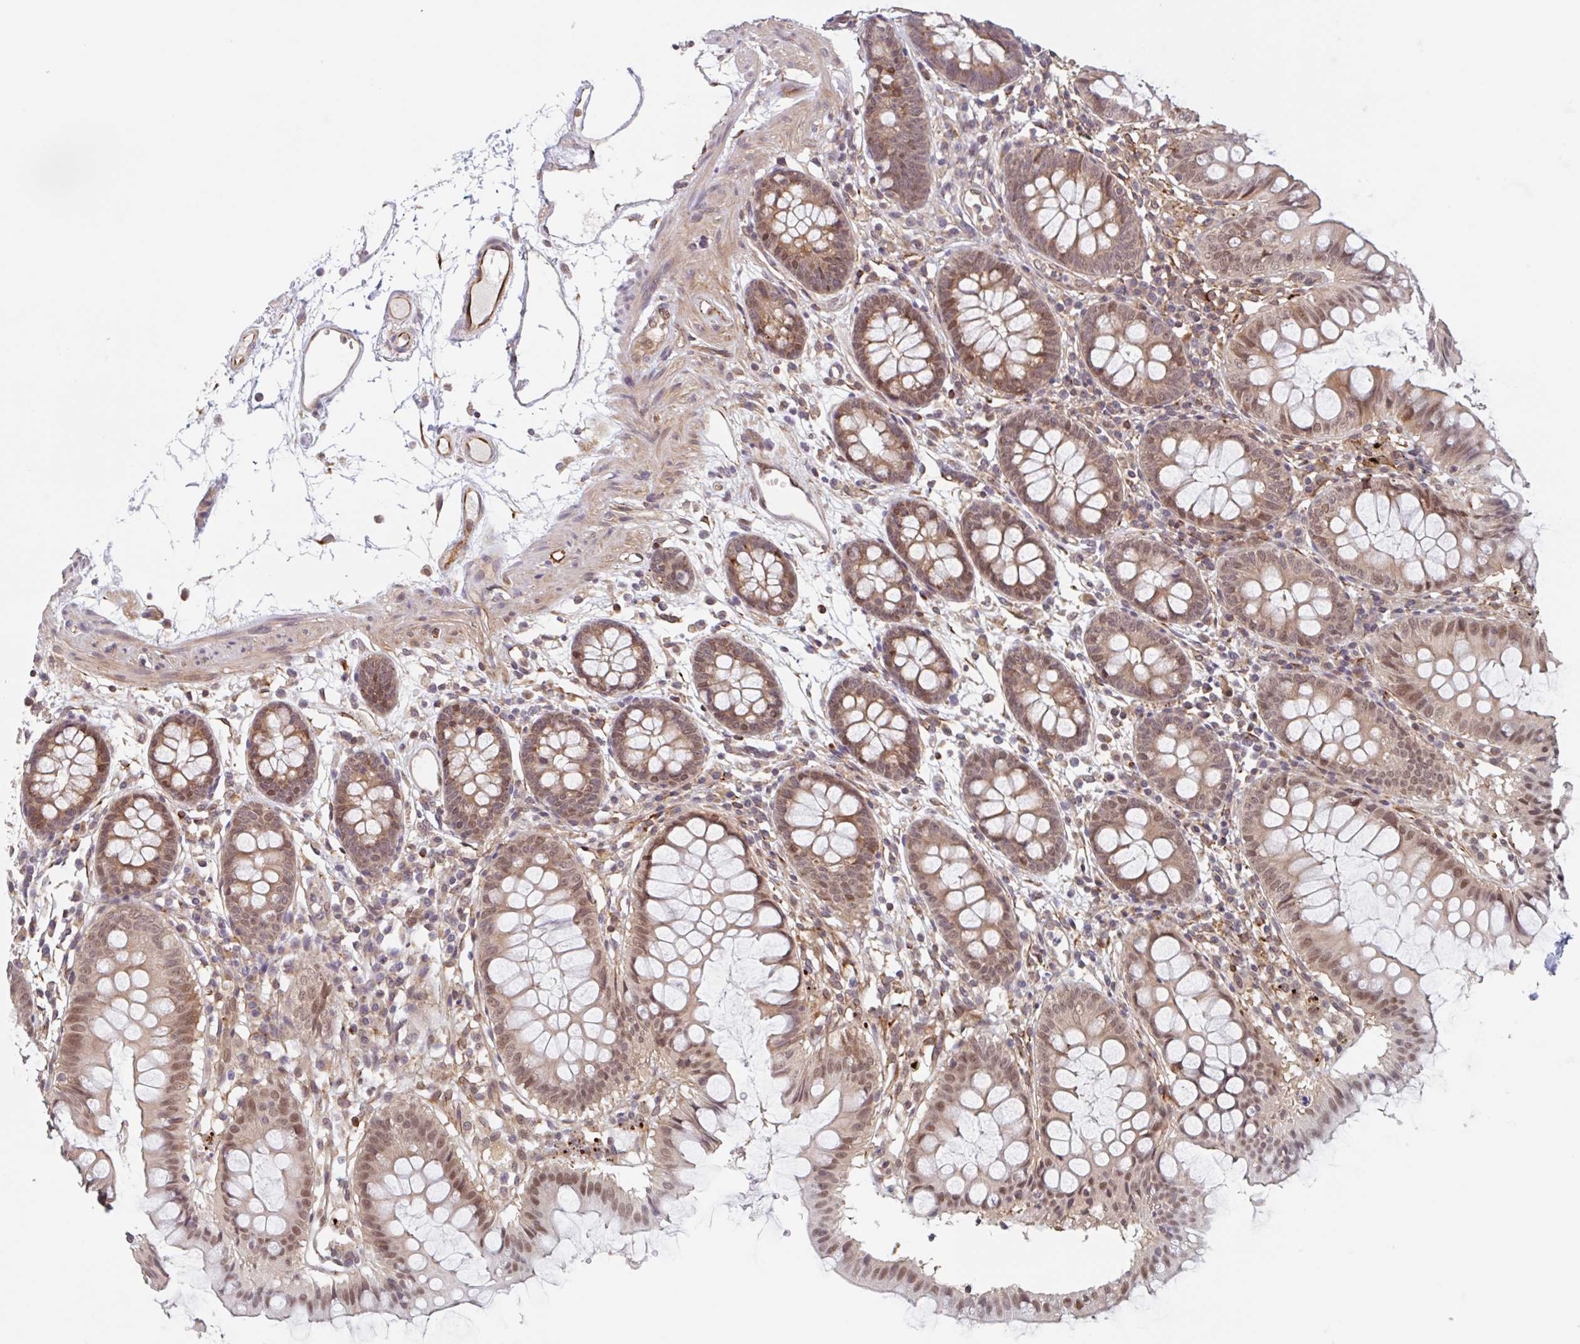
{"staining": {"intensity": "strong", "quantity": ">75%", "location": "cytoplasmic/membranous"}, "tissue": "colon", "cell_type": "Endothelial cells", "image_type": "normal", "snomed": [{"axis": "morphology", "description": "Normal tissue, NOS"}, {"axis": "topography", "description": "Colon"}], "caption": "Immunohistochemical staining of benign human colon reveals >75% levels of strong cytoplasmic/membranous protein expression in about >75% of endothelial cells.", "gene": "NUB1", "patient": {"sex": "female", "age": 84}}